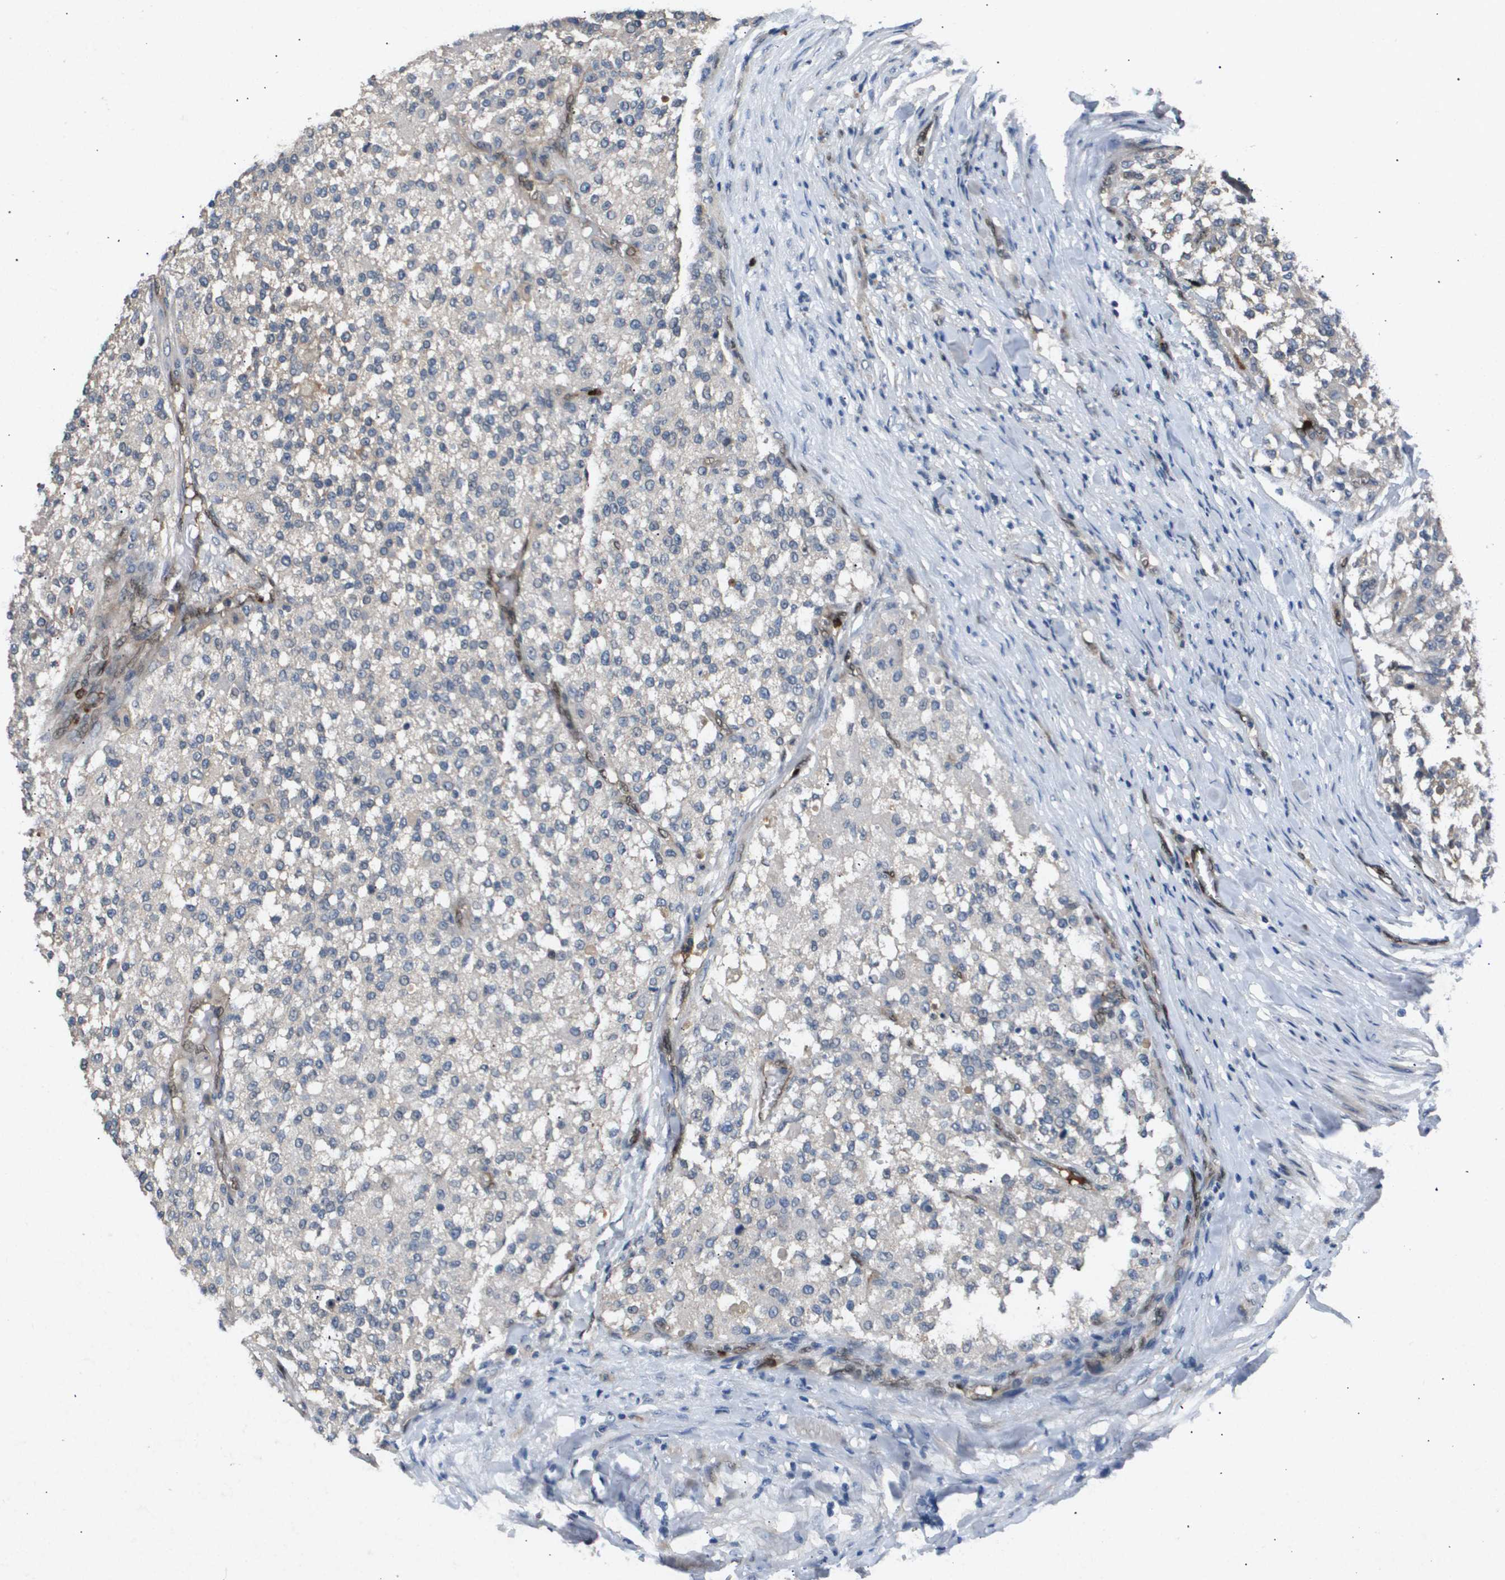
{"staining": {"intensity": "negative", "quantity": "none", "location": "none"}, "tissue": "testis cancer", "cell_type": "Tumor cells", "image_type": "cancer", "snomed": [{"axis": "morphology", "description": "Seminoma, NOS"}, {"axis": "topography", "description": "Testis"}], "caption": "This micrograph is of testis cancer (seminoma) stained with immunohistochemistry (IHC) to label a protein in brown with the nuclei are counter-stained blue. There is no positivity in tumor cells.", "gene": "ERG", "patient": {"sex": "male", "age": 59}}